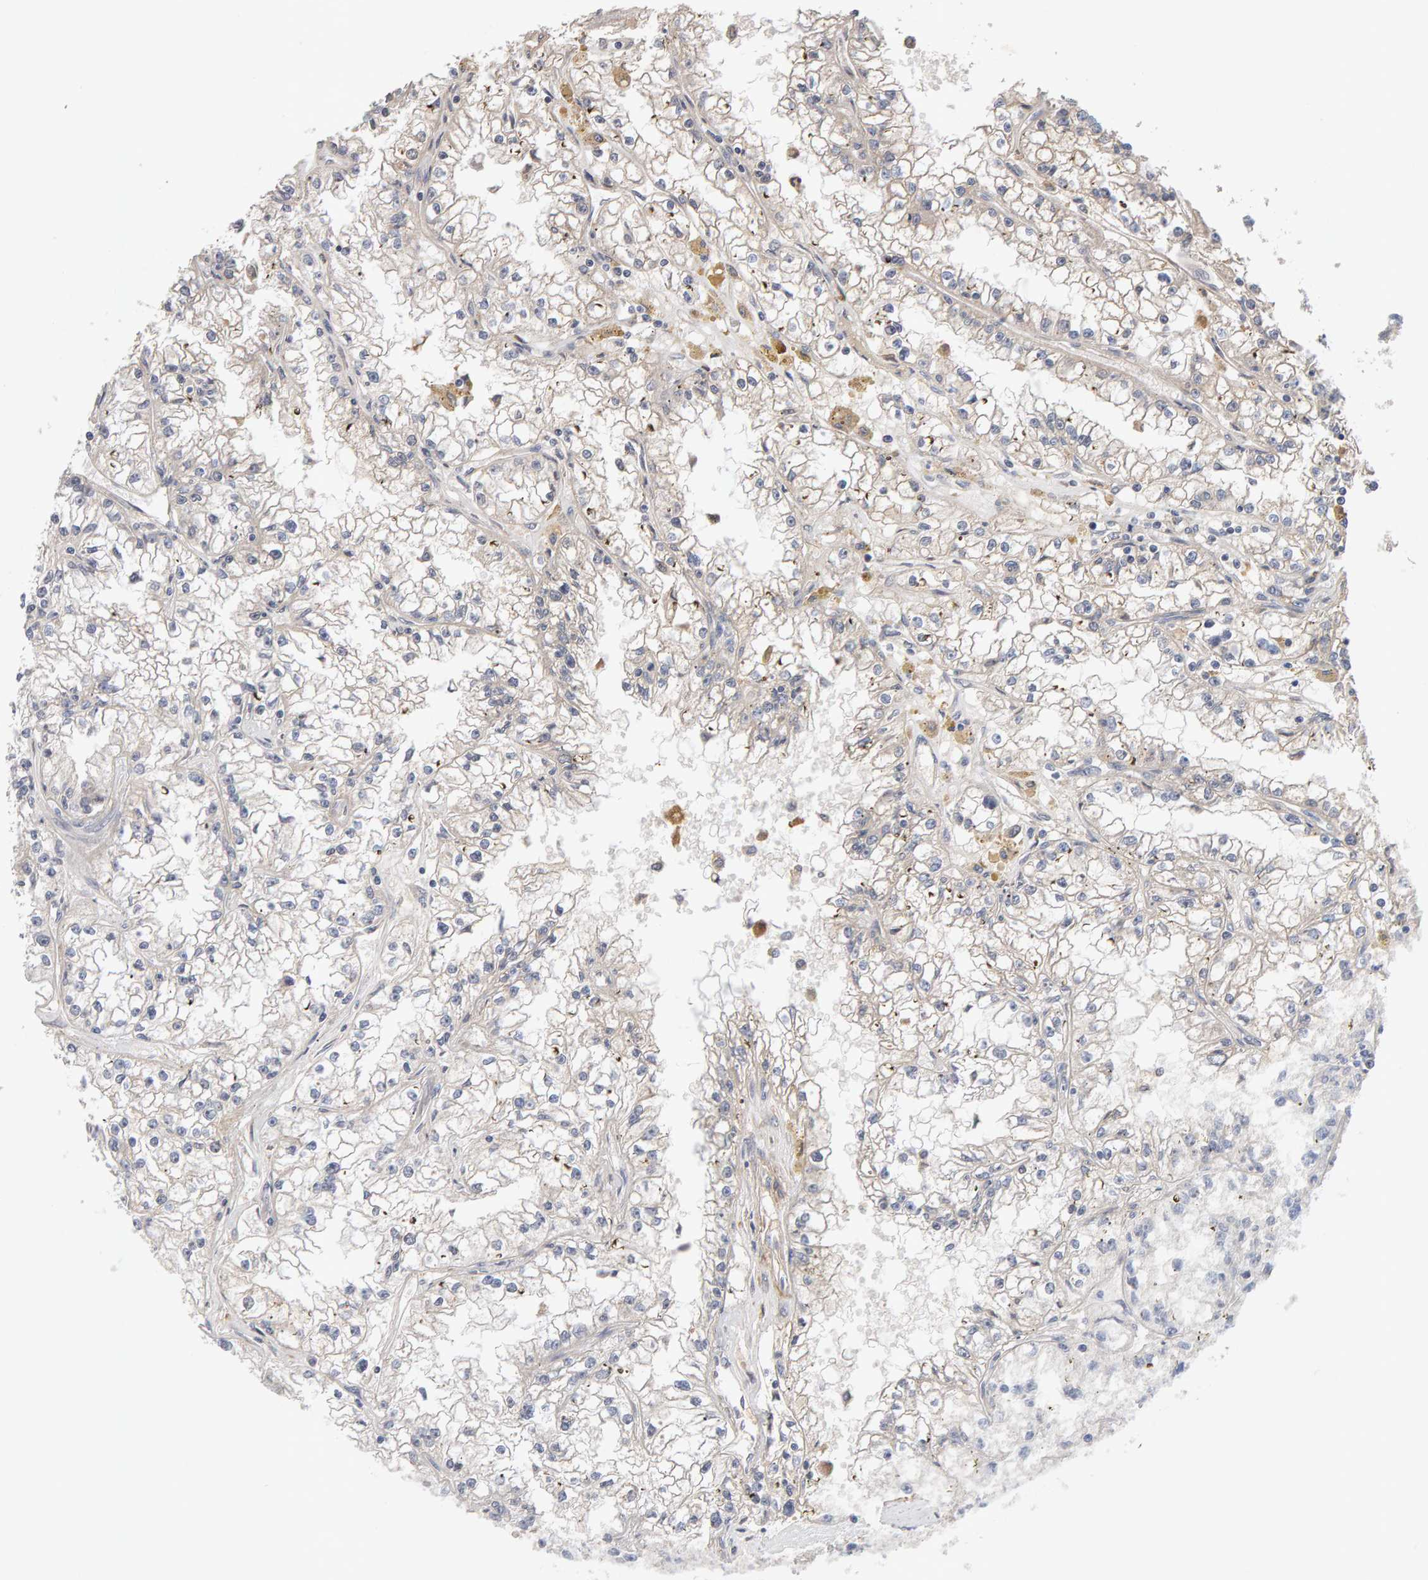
{"staining": {"intensity": "negative", "quantity": "none", "location": "none"}, "tissue": "renal cancer", "cell_type": "Tumor cells", "image_type": "cancer", "snomed": [{"axis": "morphology", "description": "Adenocarcinoma, NOS"}, {"axis": "topography", "description": "Kidney"}], "caption": "IHC photomicrograph of human renal cancer (adenocarcinoma) stained for a protein (brown), which exhibits no staining in tumor cells.", "gene": "RNF19A", "patient": {"sex": "male", "age": 56}}